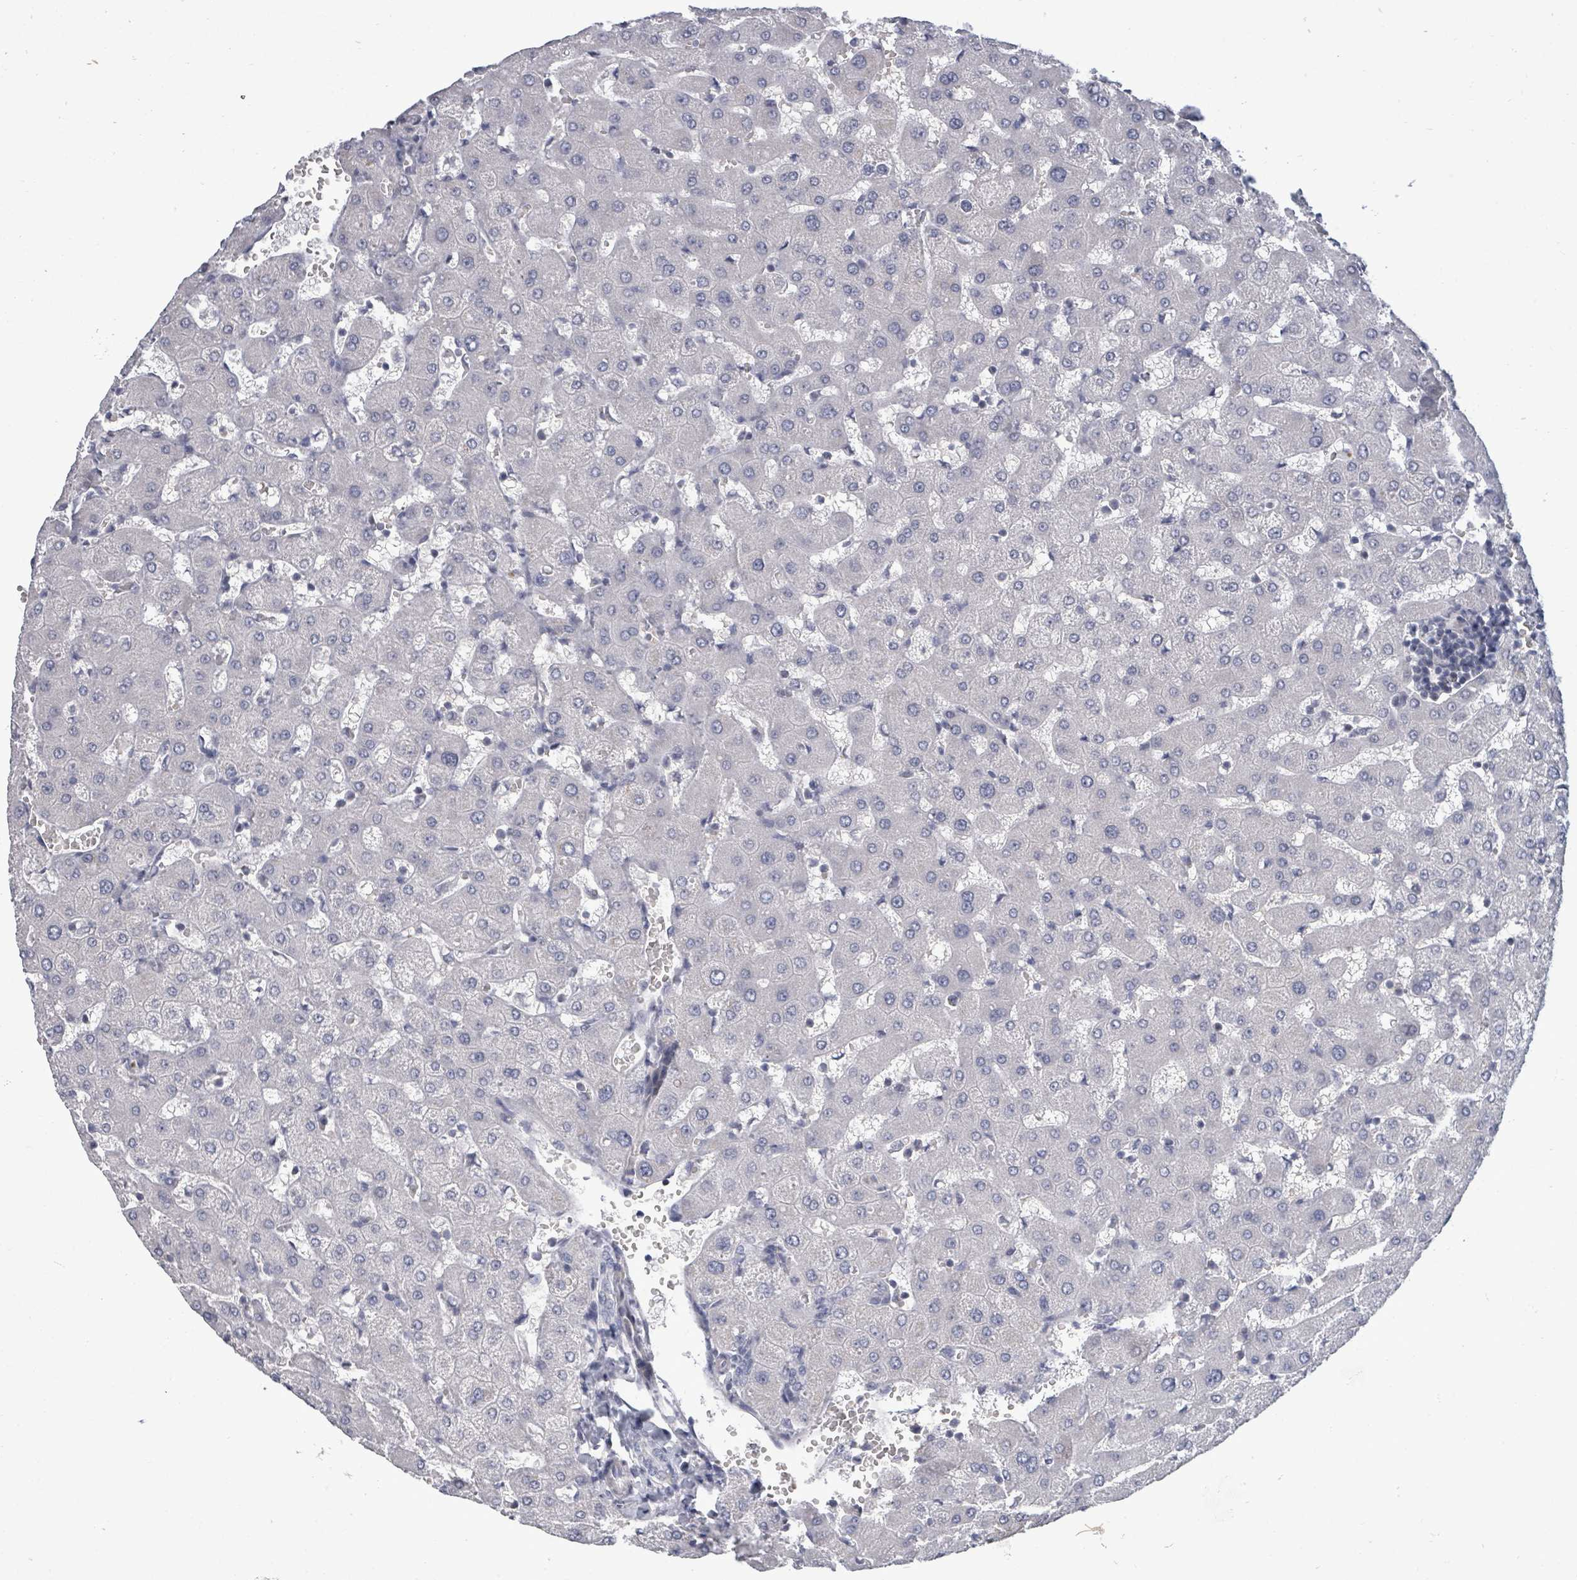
{"staining": {"intensity": "moderate", "quantity": "<25%", "location": "cytoplasmic/membranous"}, "tissue": "liver", "cell_type": "Cholangiocytes", "image_type": "normal", "snomed": [{"axis": "morphology", "description": "Normal tissue, NOS"}, {"axis": "topography", "description": "Liver"}], "caption": "Unremarkable liver shows moderate cytoplasmic/membranous expression in about <25% of cholangiocytes, visualized by immunohistochemistry.", "gene": "PTPN20", "patient": {"sex": "female", "age": 63}}